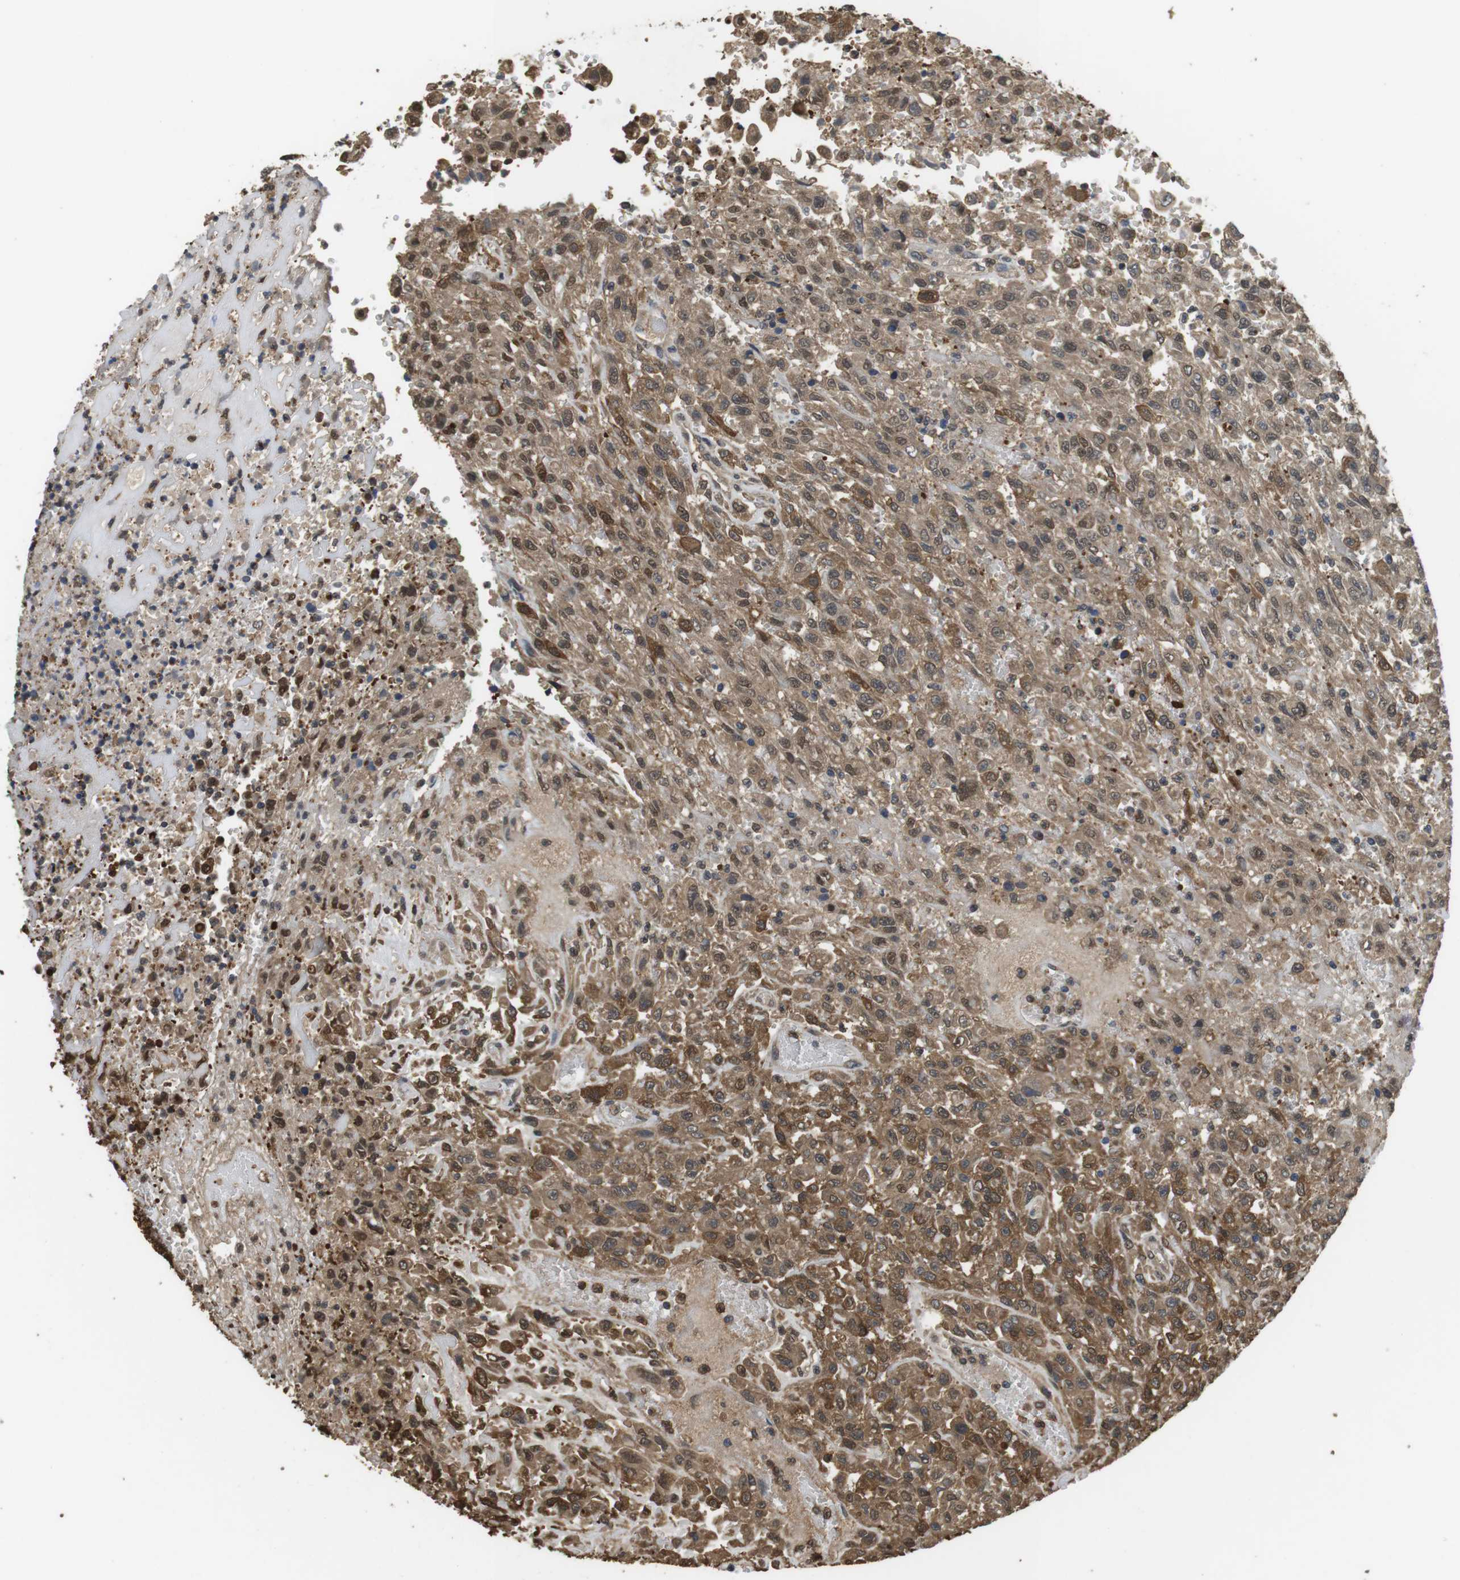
{"staining": {"intensity": "moderate", "quantity": ">75%", "location": "cytoplasmic/membranous,nuclear"}, "tissue": "urothelial cancer", "cell_type": "Tumor cells", "image_type": "cancer", "snomed": [{"axis": "morphology", "description": "Urothelial carcinoma, High grade"}, {"axis": "topography", "description": "Urinary bladder"}], "caption": "A brown stain shows moderate cytoplasmic/membranous and nuclear positivity of a protein in urothelial cancer tumor cells.", "gene": "LDHA", "patient": {"sex": "male", "age": 46}}